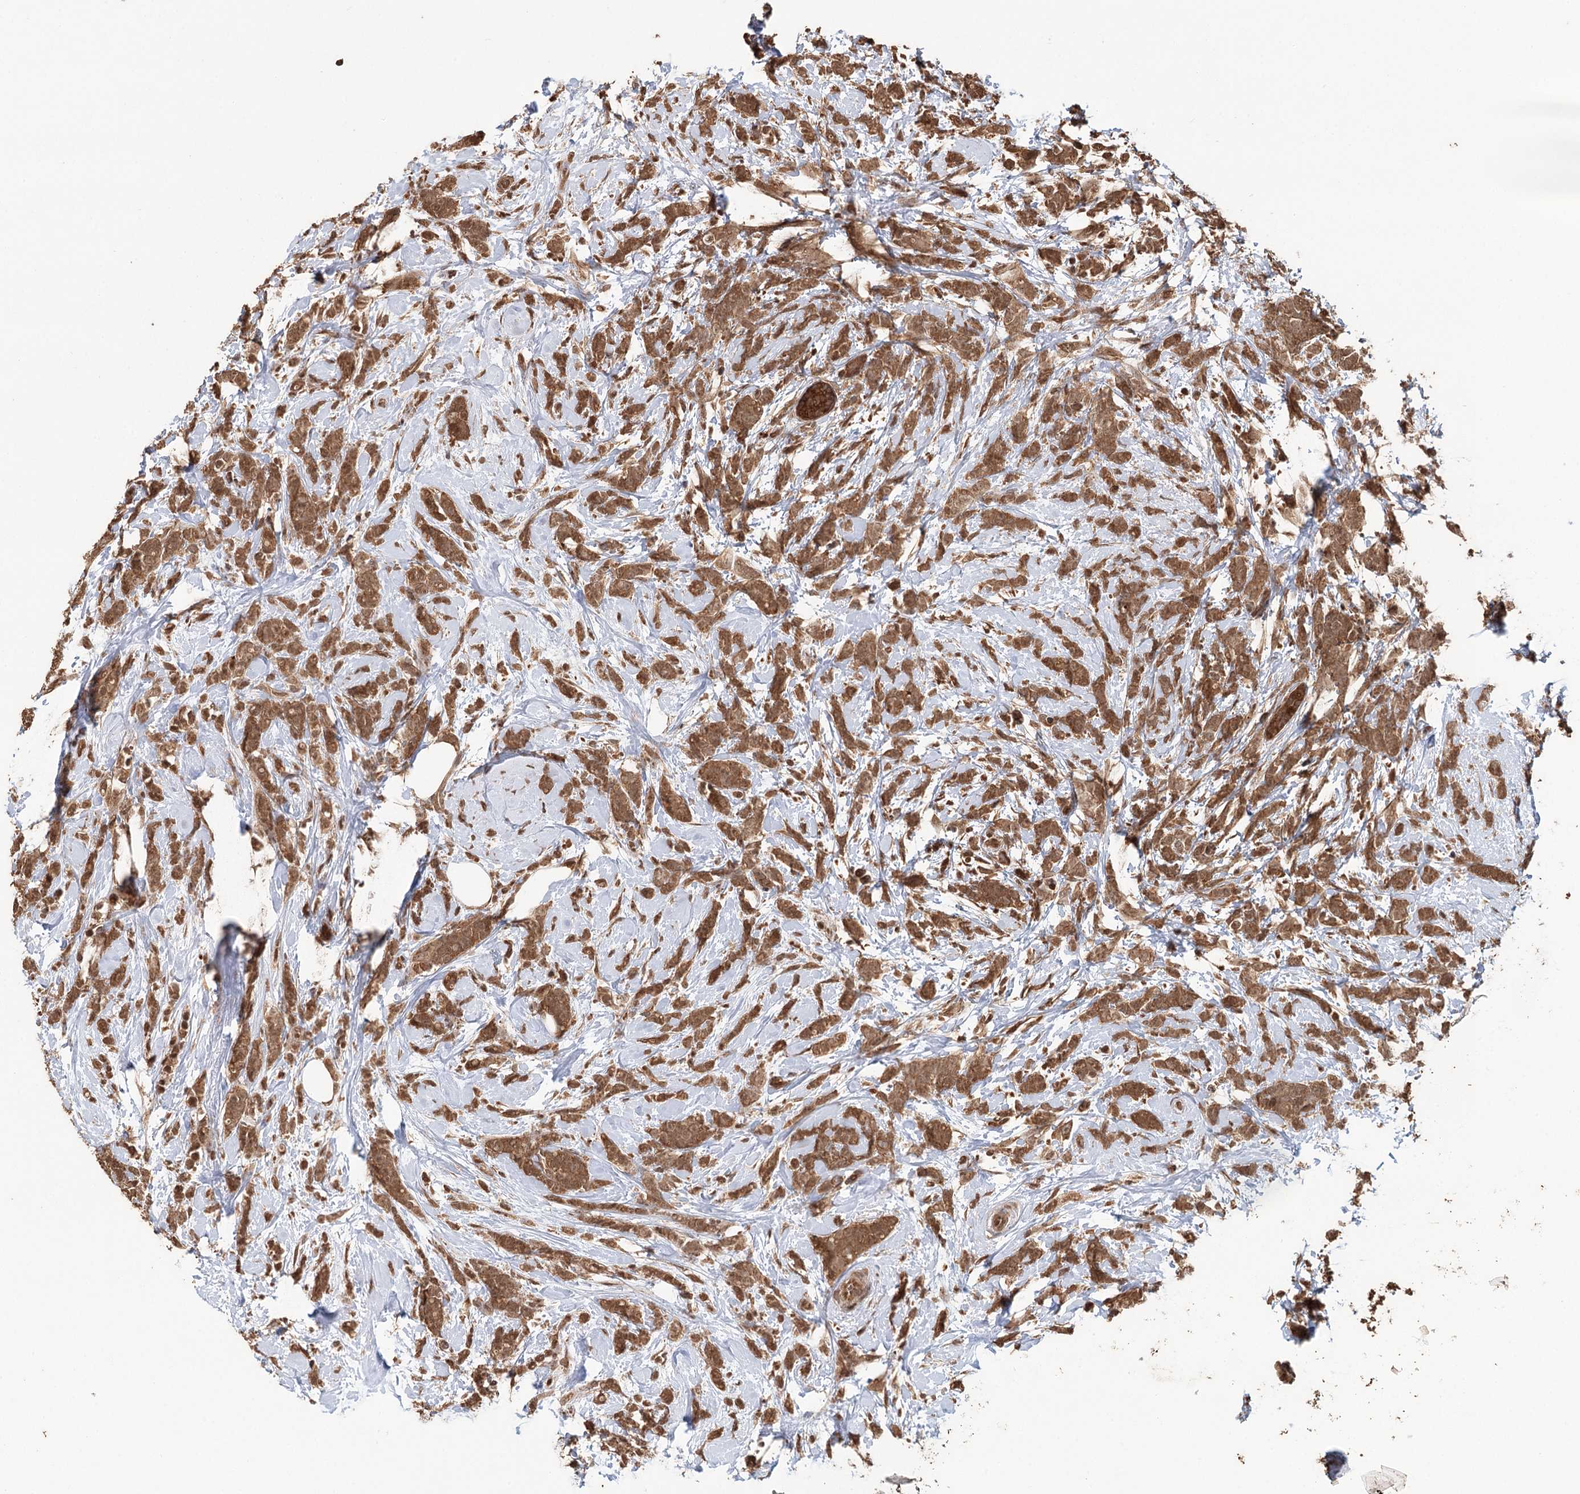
{"staining": {"intensity": "moderate", "quantity": ">75%", "location": "cytoplasmic/membranous,nuclear"}, "tissue": "breast cancer", "cell_type": "Tumor cells", "image_type": "cancer", "snomed": [{"axis": "morphology", "description": "Lobular carcinoma"}, {"axis": "topography", "description": "Breast"}], "caption": "Moderate cytoplasmic/membranous and nuclear protein positivity is appreciated in about >75% of tumor cells in breast cancer (lobular carcinoma). The staining was performed using DAB to visualize the protein expression in brown, while the nuclei were stained in blue with hematoxylin (Magnification: 20x).", "gene": "N6AMT1", "patient": {"sex": "female", "age": 58}}